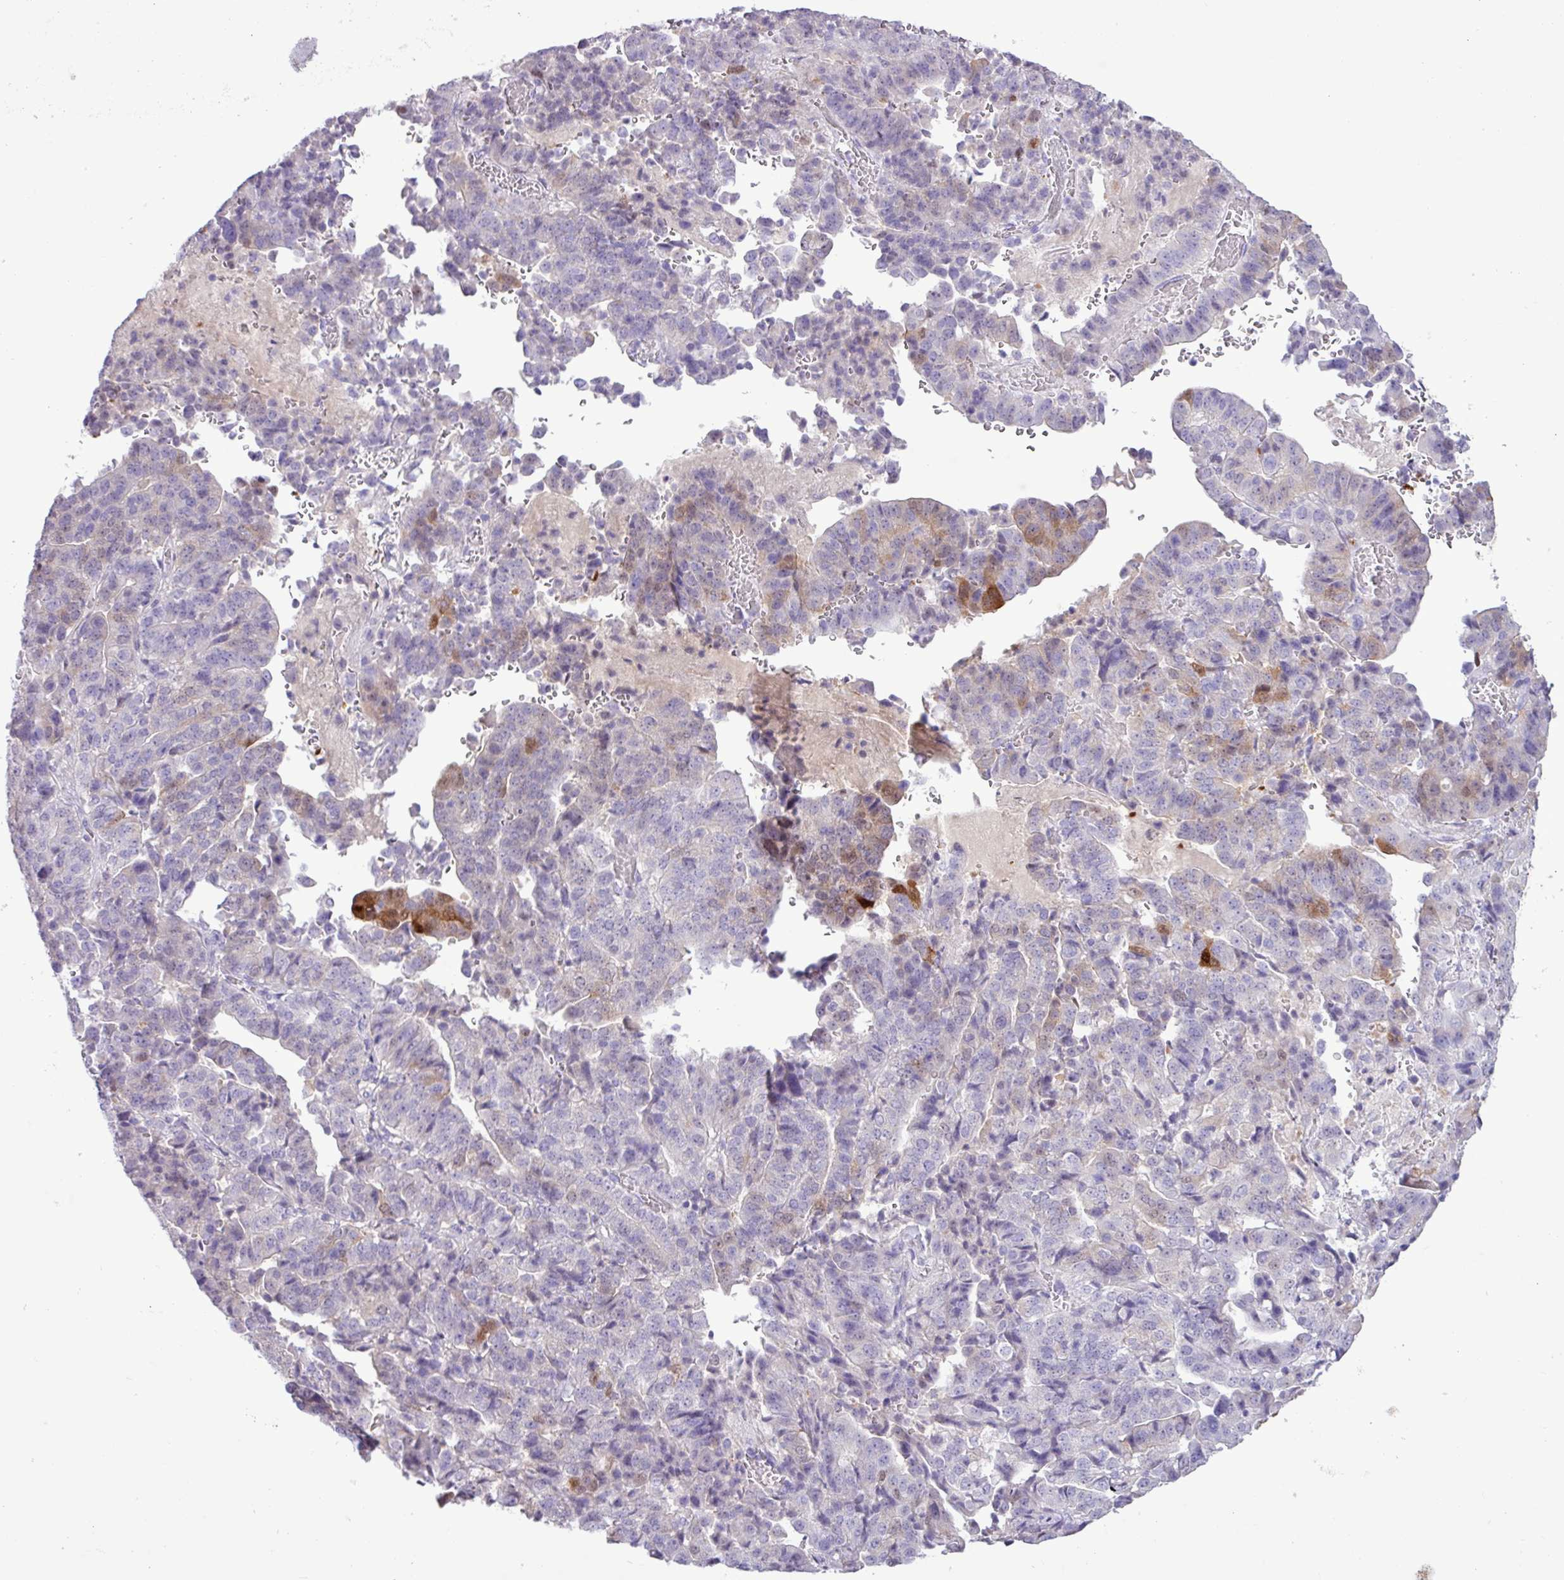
{"staining": {"intensity": "moderate", "quantity": "<25%", "location": "cytoplasmic/membranous,nuclear"}, "tissue": "stomach cancer", "cell_type": "Tumor cells", "image_type": "cancer", "snomed": [{"axis": "morphology", "description": "Adenocarcinoma, NOS"}, {"axis": "topography", "description": "Stomach"}], "caption": "A photomicrograph showing moderate cytoplasmic/membranous and nuclear positivity in approximately <25% of tumor cells in adenocarcinoma (stomach), as visualized by brown immunohistochemical staining.", "gene": "ALDH3A1", "patient": {"sex": "male", "age": 48}}